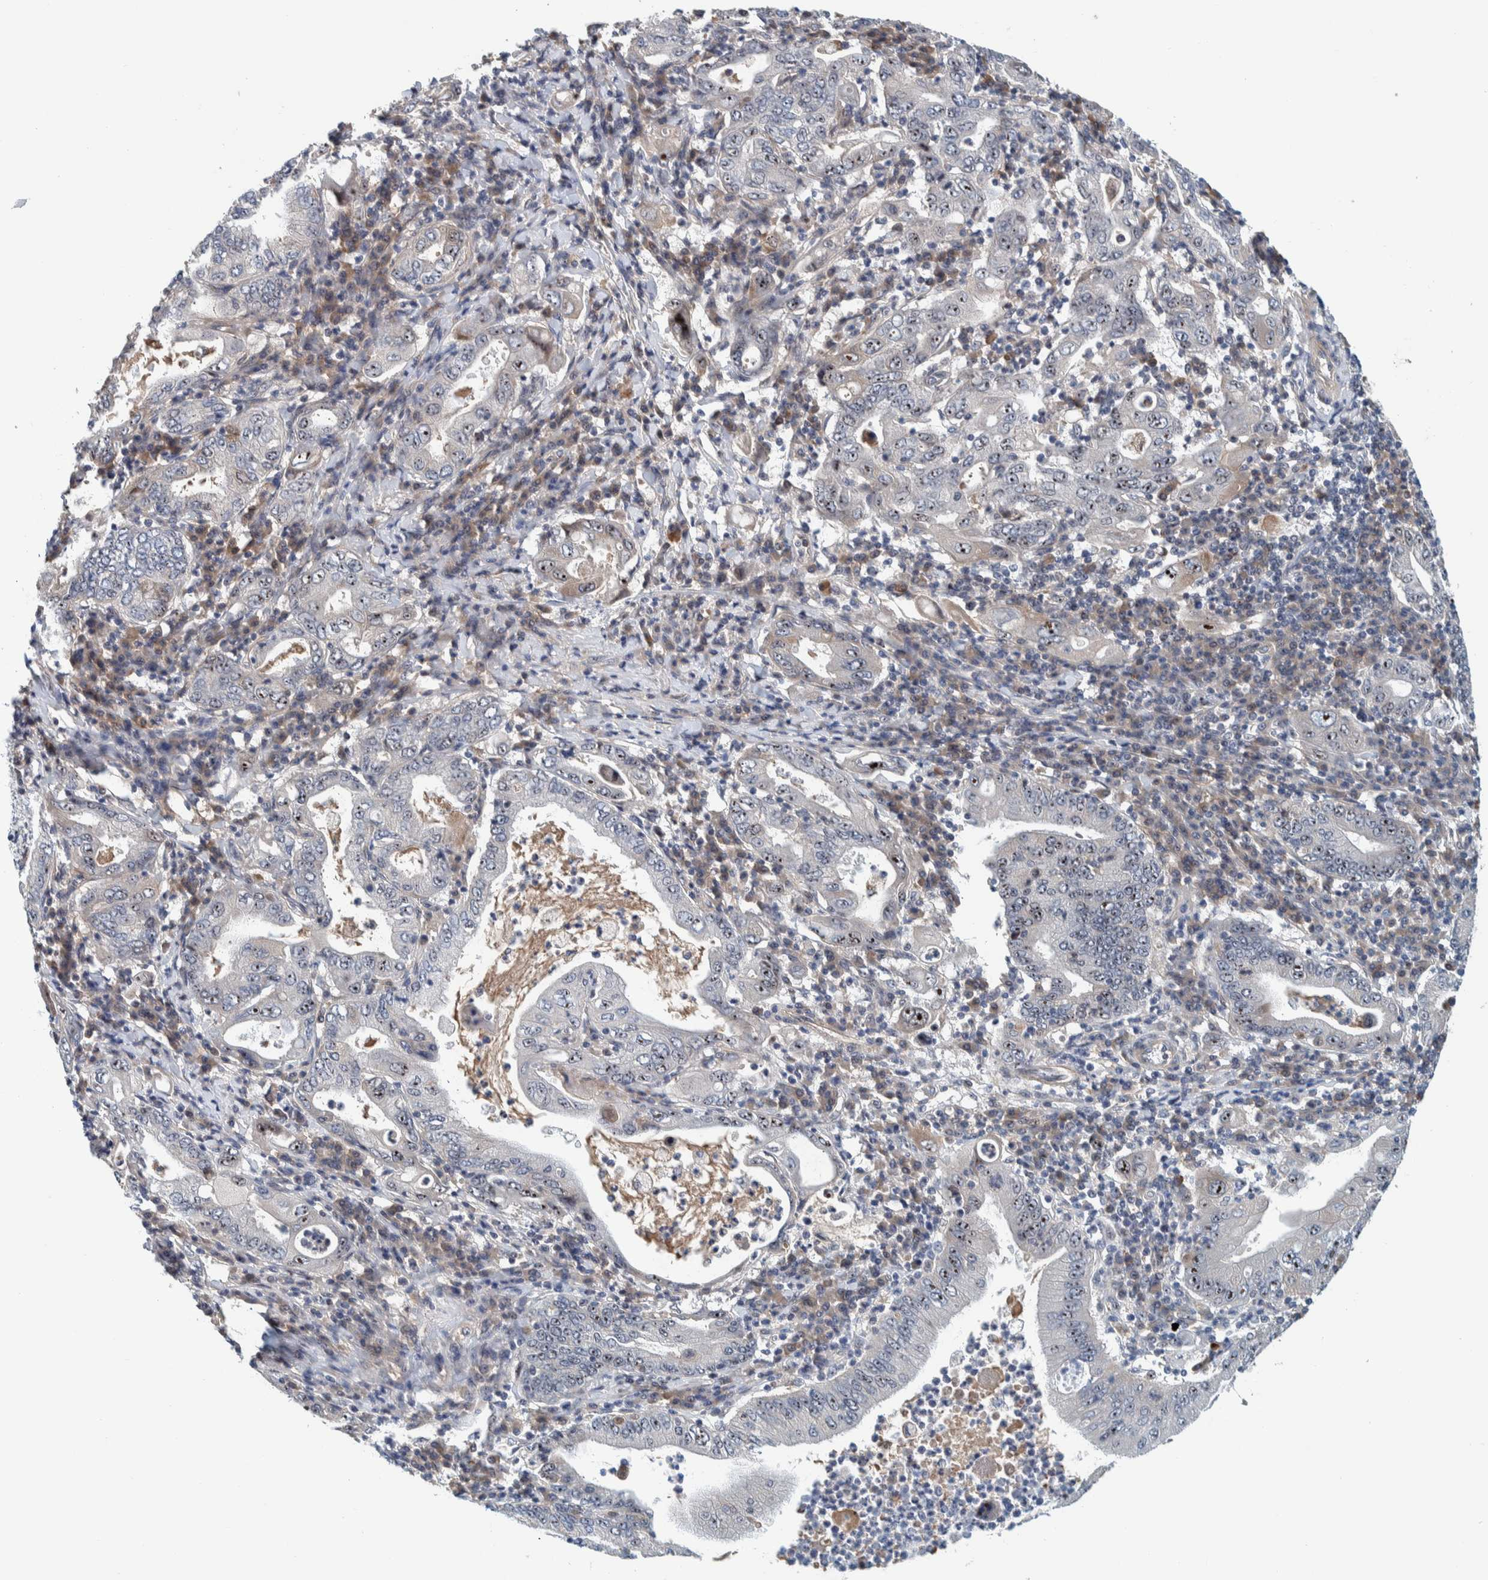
{"staining": {"intensity": "moderate", "quantity": "25%-75%", "location": "nuclear"}, "tissue": "stomach cancer", "cell_type": "Tumor cells", "image_type": "cancer", "snomed": [{"axis": "morphology", "description": "Normal tissue, NOS"}, {"axis": "morphology", "description": "Adenocarcinoma, NOS"}, {"axis": "topography", "description": "Esophagus"}, {"axis": "topography", "description": "Stomach, upper"}, {"axis": "topography", "description": "Peripheral nerve tissue"}], "caption": "IHC photomicrograph of neoplastic tissue: human adenocarcinoma (stomach) stained using IHC shows medium levels of moderate protein expression localized specifically in the nuclear of tumor cells, appearing as a nuclear brown color.", "gene": "NOL11", "patient": {"sex": "male", "age": 62}}